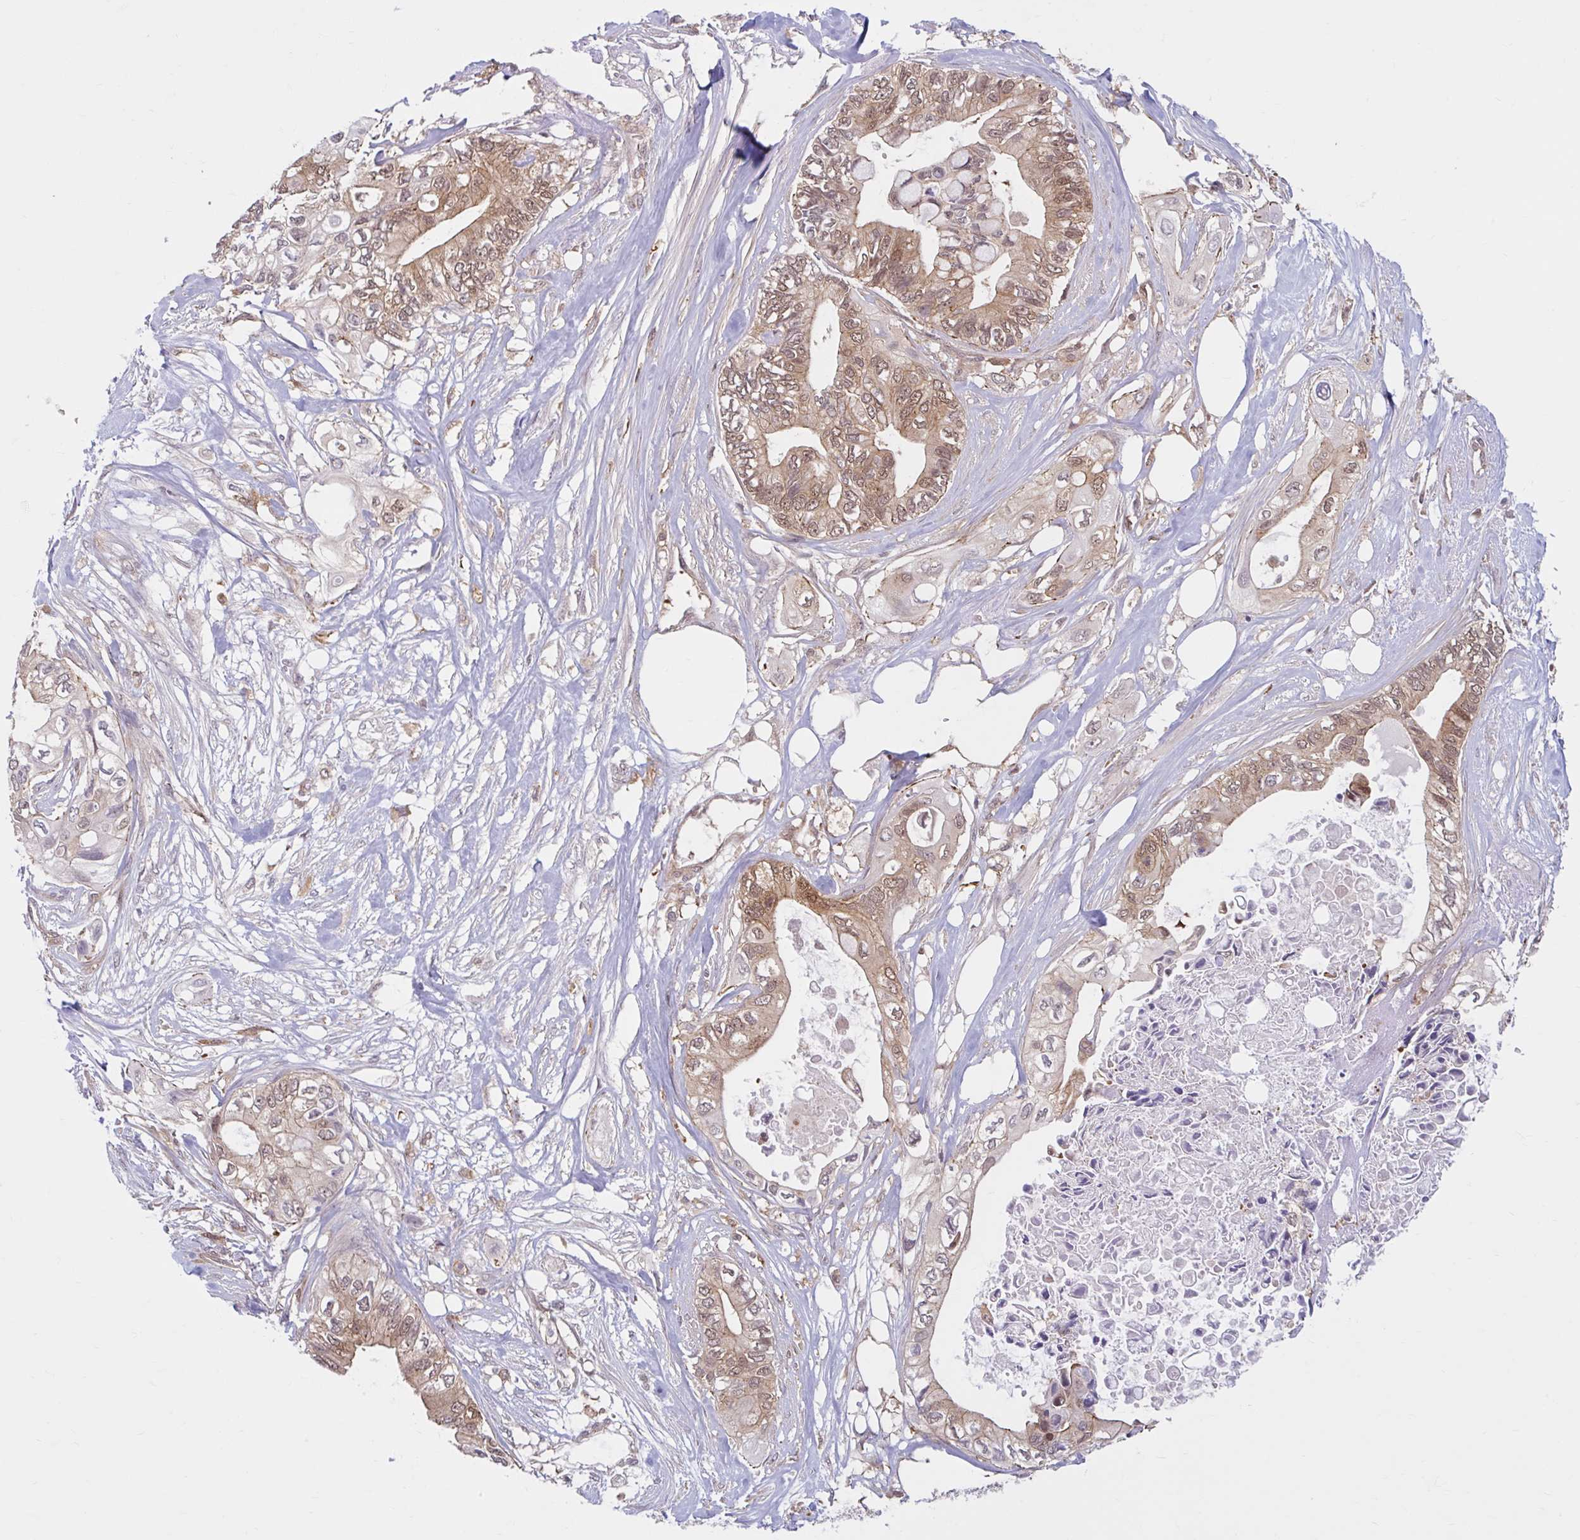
{"staining": {"intensity": "moderate", "quantity": ">75%", "location": "cytoplasmic/membranous,nuclear"}, "tissue": "pancreatic cancer", "cell_type": "Tumor cells", "image_type": "cancer", "snomed": [{"axis": "morphology", "description": "Adenocarcinoma, NOS"}, {"axis": "topography", "description": "Pancreas"}], "caption": "Immunohistochemical staining of human adenocarcinoma (pancreatic) displays moderate cytoplasmic/membranous and nuclear protein expression in approximately >75% of tumor cells. The protein is shown in brown color, while the nuclei are stained blue.", "gene": "HMBS", "patient": {"sex": "female", "age": 63}}